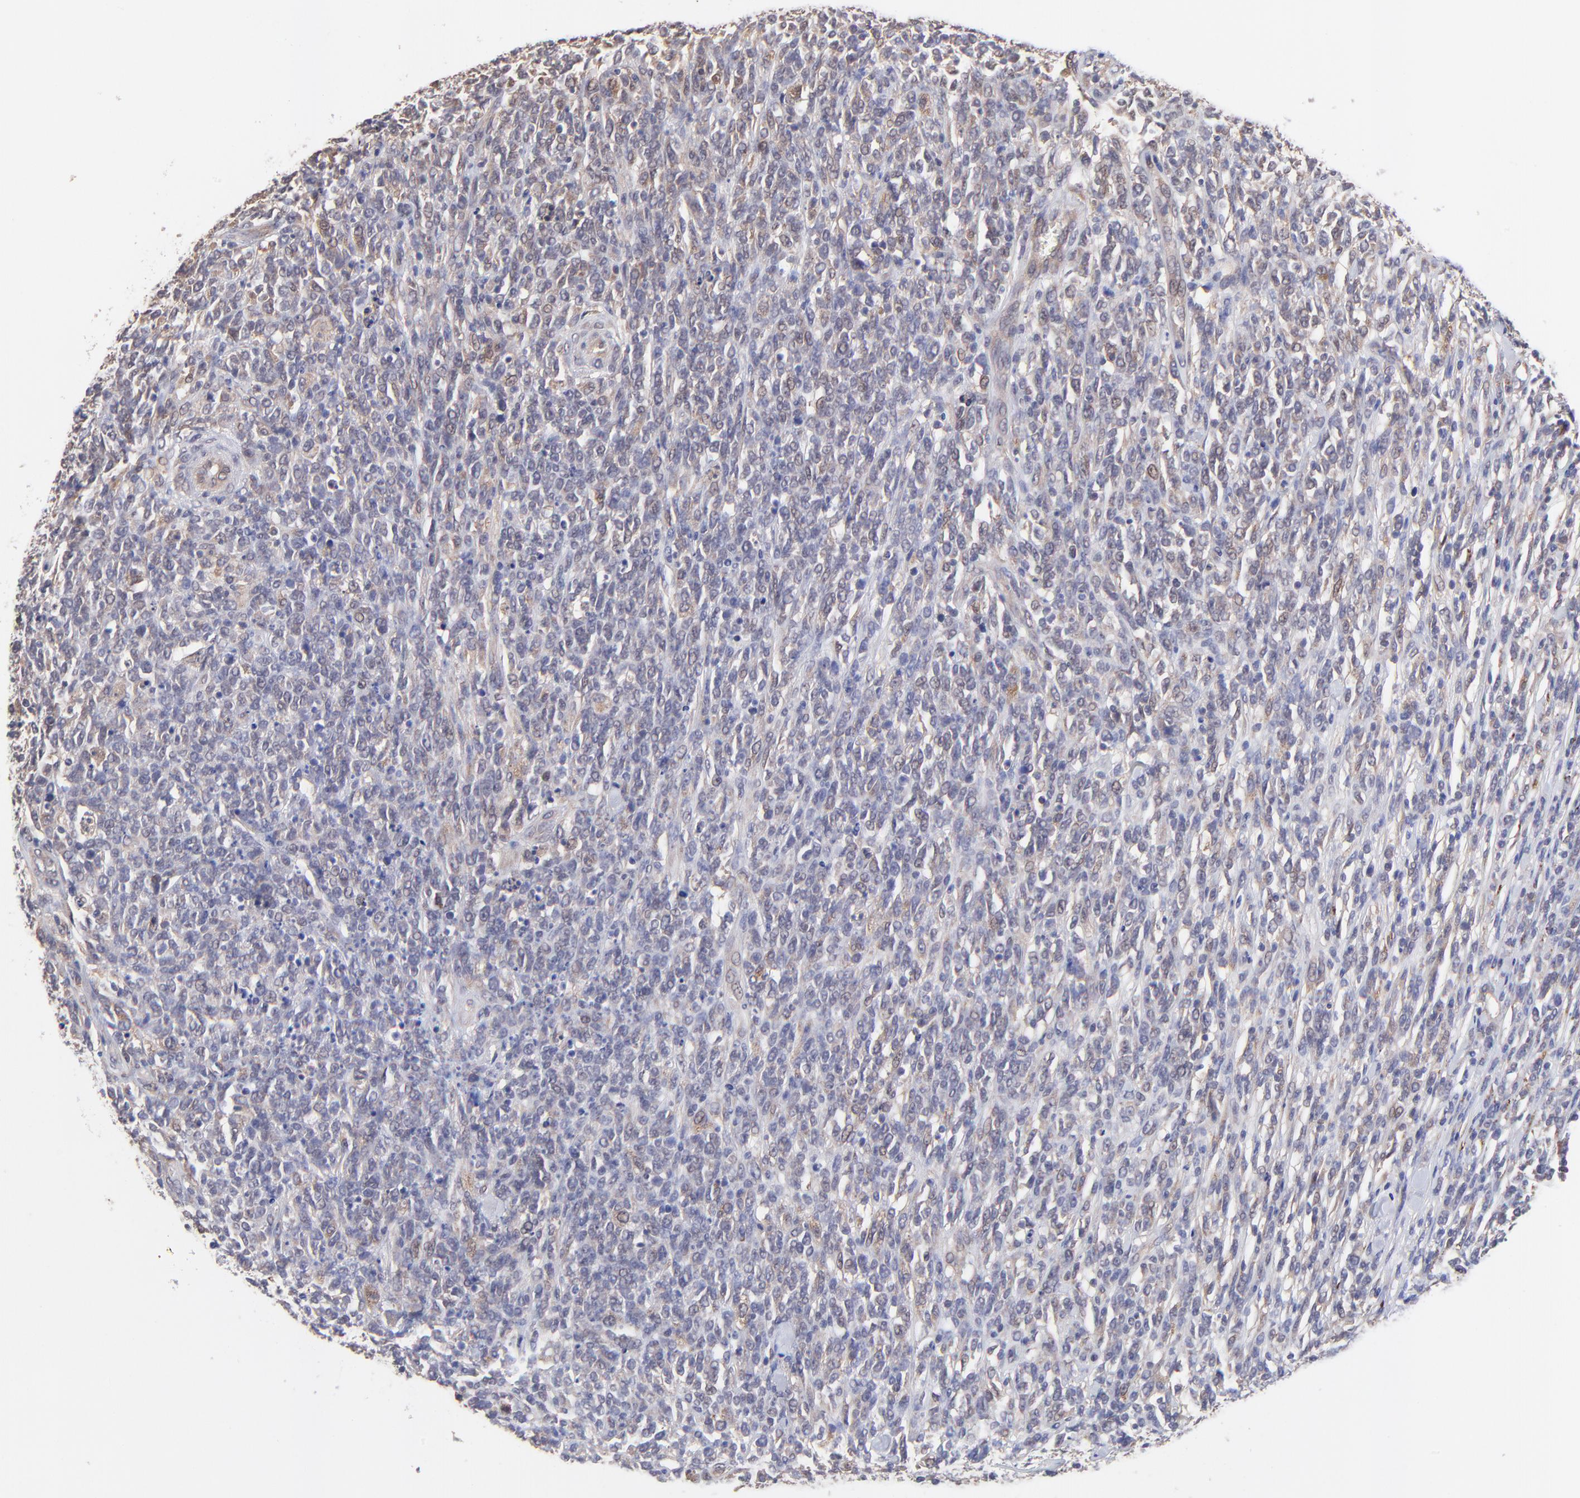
{"staining": {"intensity": "negative", "quantity": "none", "location": "none"}, "tissue": "lymphoma", "cell_type": "Tumor cells", "image_type": "cancer", "snomed": [{"axis": "morphology", "description": "Malignant lymphoma, non-Hodgkin's type, High grade"}, {"axis": "topography", "description": "Lymph node"}], "caption": "There is no significant staining in tumor cells of high-grade malignant lymphoma, non-Hodgkin's type.", "gene": "ZNF747", "patient": {"sex": "female", "age": 73}}